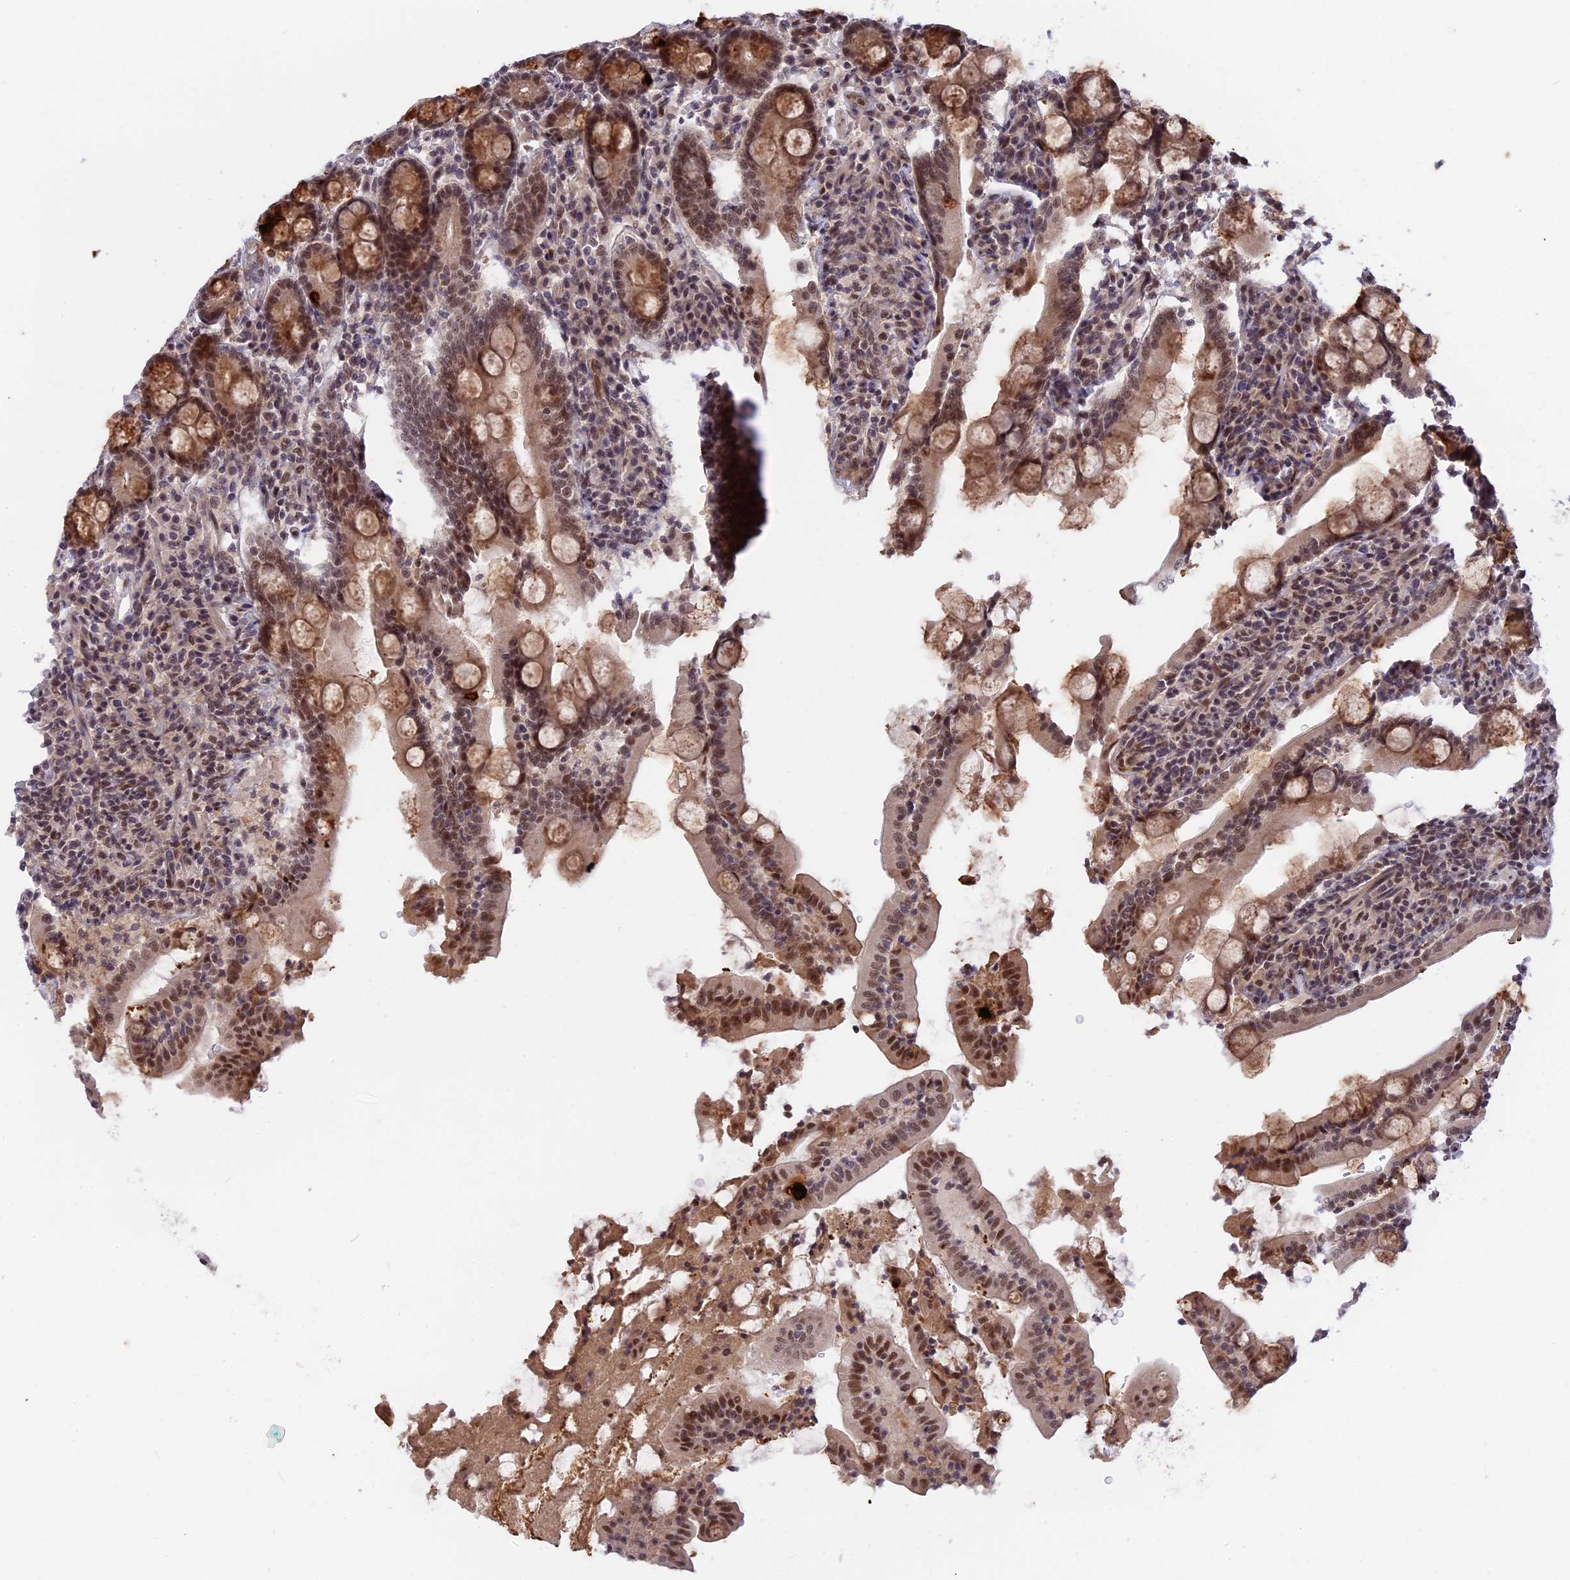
{"staining": {"intensity": "moderate", "quantity": ">75%", "location": "cytoplasmic/membranous,nuclear"}, "tissue": "duodenum", "cell_type": "Glandular cells", "image_type": "normal", "snomed": [{"axis": "morphology", "description": "Normal tissue, NOS"}, {"axis": "topography", "description": "Duodenum"}], "caption": "IHC staining of normal duodenum, which displays medium levels of moderate cytoplasmic/membranous,nuclear positivity in approximately >75% of glandular cells indicating moderate cytoplasmic/membranous,nuclear protein expression. The staining was performed using DAB (brown) for protein detection and nuclei were counterstained in hematoxylin (blue).", "gene": "POLR2C", "patient": {"sex": "male", "age": 35}}